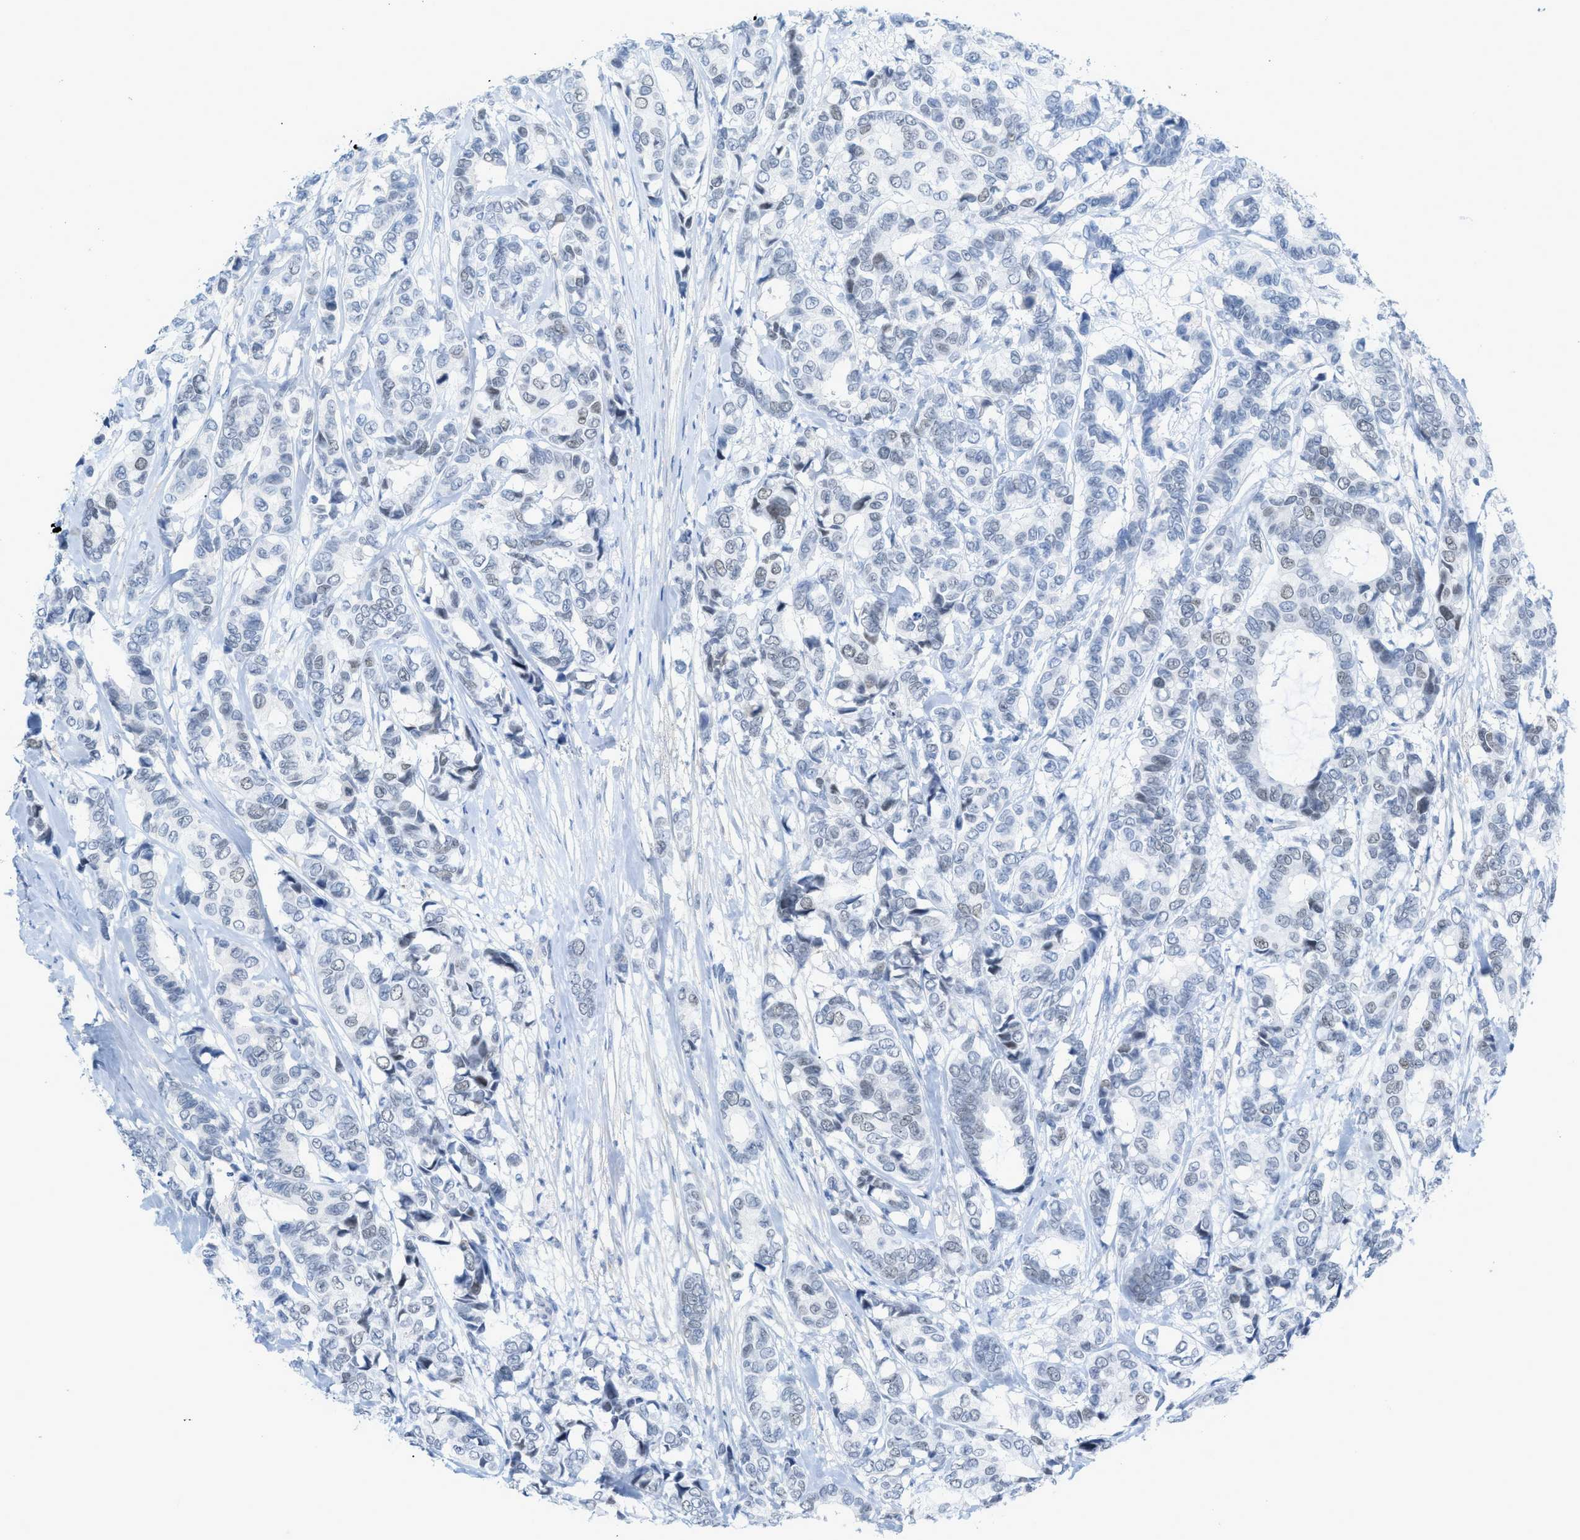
{"staining": {"intensity": "negative", "quantity": "none", "location": "none"}, "tissue": "breast cancer", "cell_type": "Tumor cells", "image_type": "cancer", "snomed": [{"axis": "morphology", "description": "Duct carcinoma"}, {"axis": "topography", "description": "Breast"}], "caption": "Immunohistochemical staining of human breast cancer (invasive ductal carcinoma) shows no significant expression in tumor cells. (Brightfield microscopy of DAB (3,3'-diaminobenzidine) immunohistochemistry at high magnification).", "gene": "HLTF", "patient": {"sex": "female", "age": 87}}